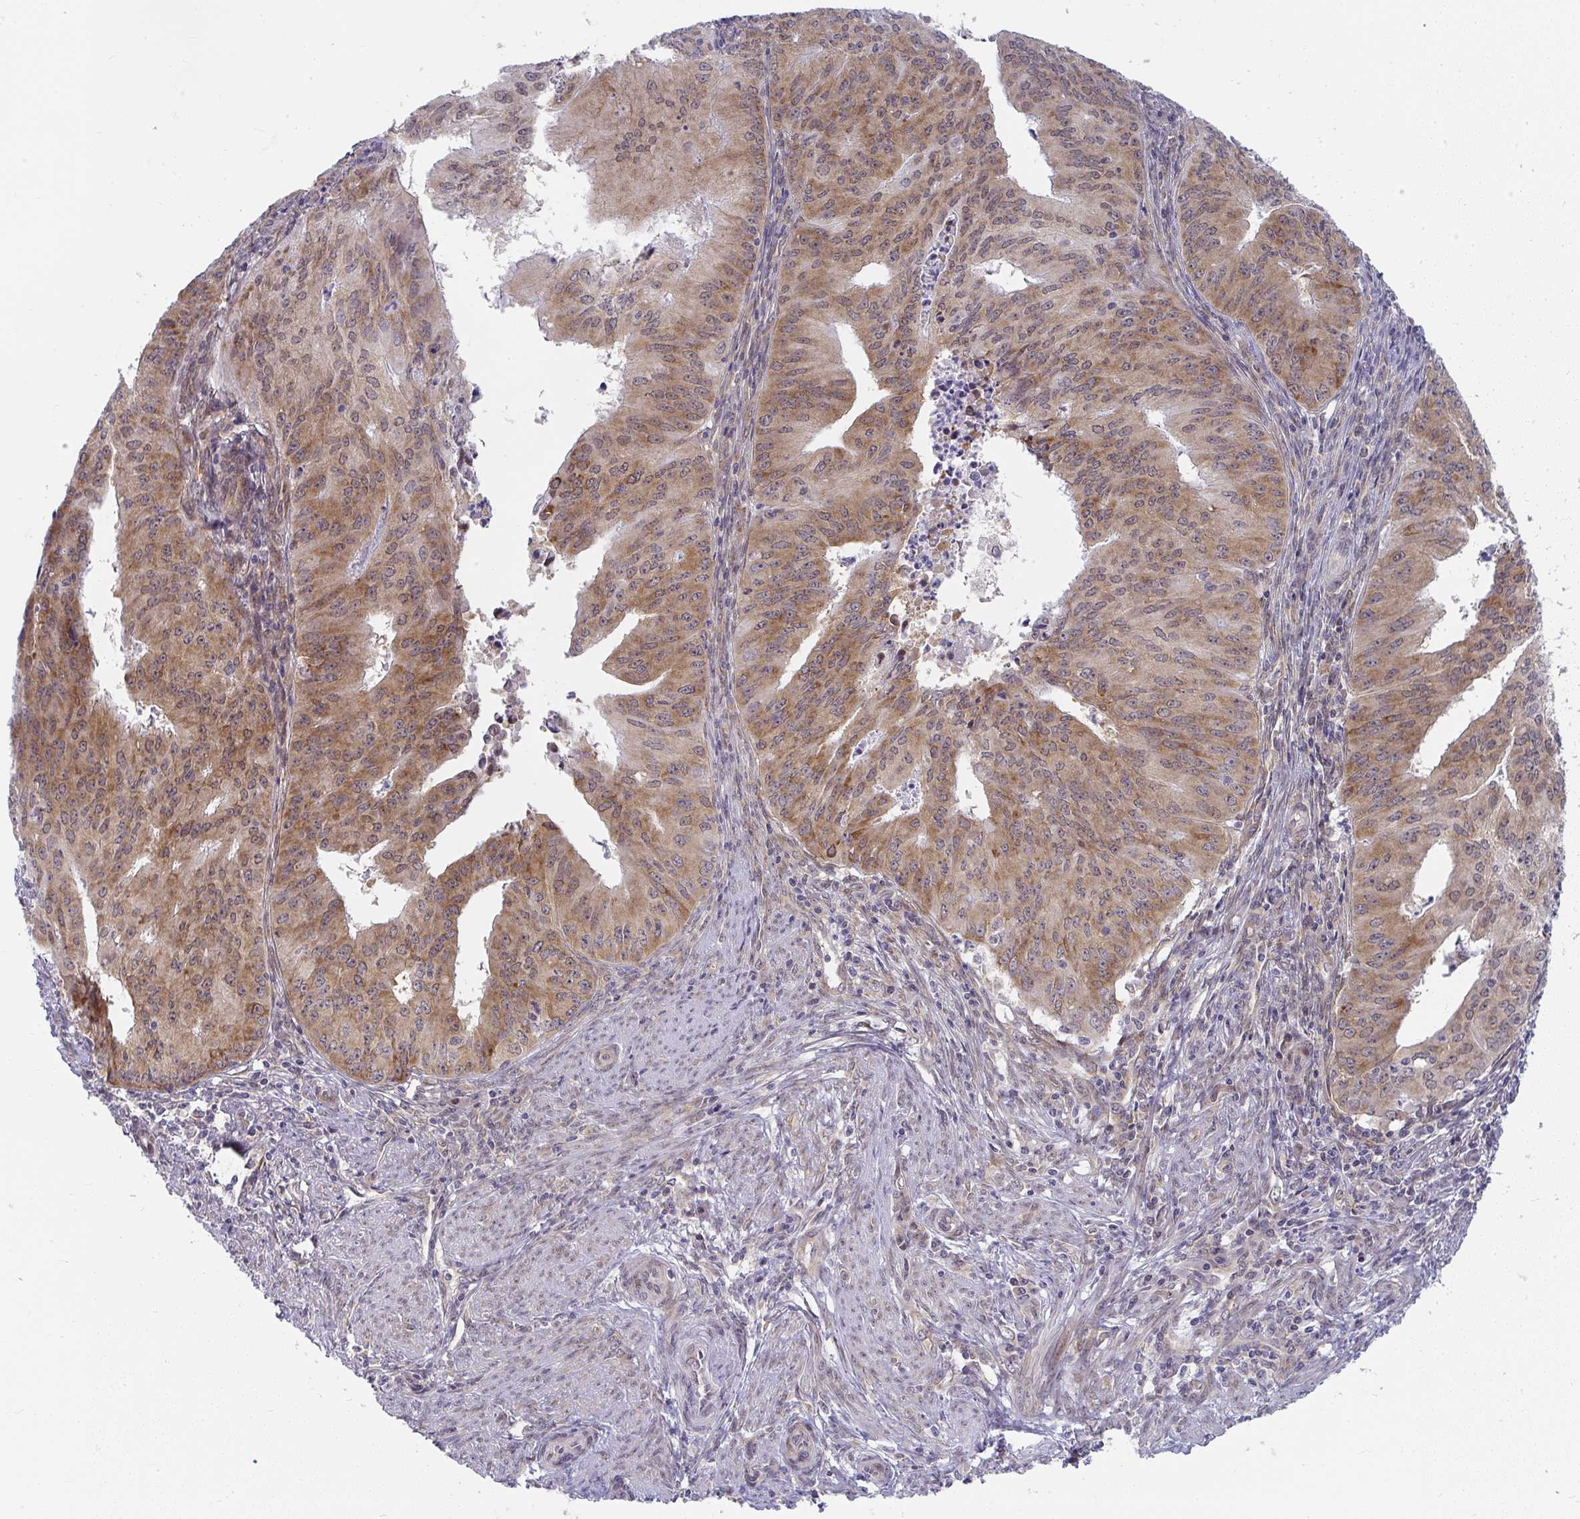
{"staining": {"intensity": "moderate", "quantity": "25%-75%", "location": "cytoplasmic/membranous,nuclear"}, "tissue": "endometrial cancer", "cell_type": "Tumor cells", "image_type": "cancer", "snomed": [{"axis": "morphology", "description": "Adenocarcinoma, NOS"}, {"axis": "topography", "description": "Endometrium"}], "caption": "Immunohistochemical staining of human endometrial adenocarcinoma reveals medium levels of moderate cytoplasmic/membranous and nuclear protein staining in approximately 25%-75% of tumor cells.", "gene": "SYNCRIP", "patient": {"sex": "female", "age": 50}}